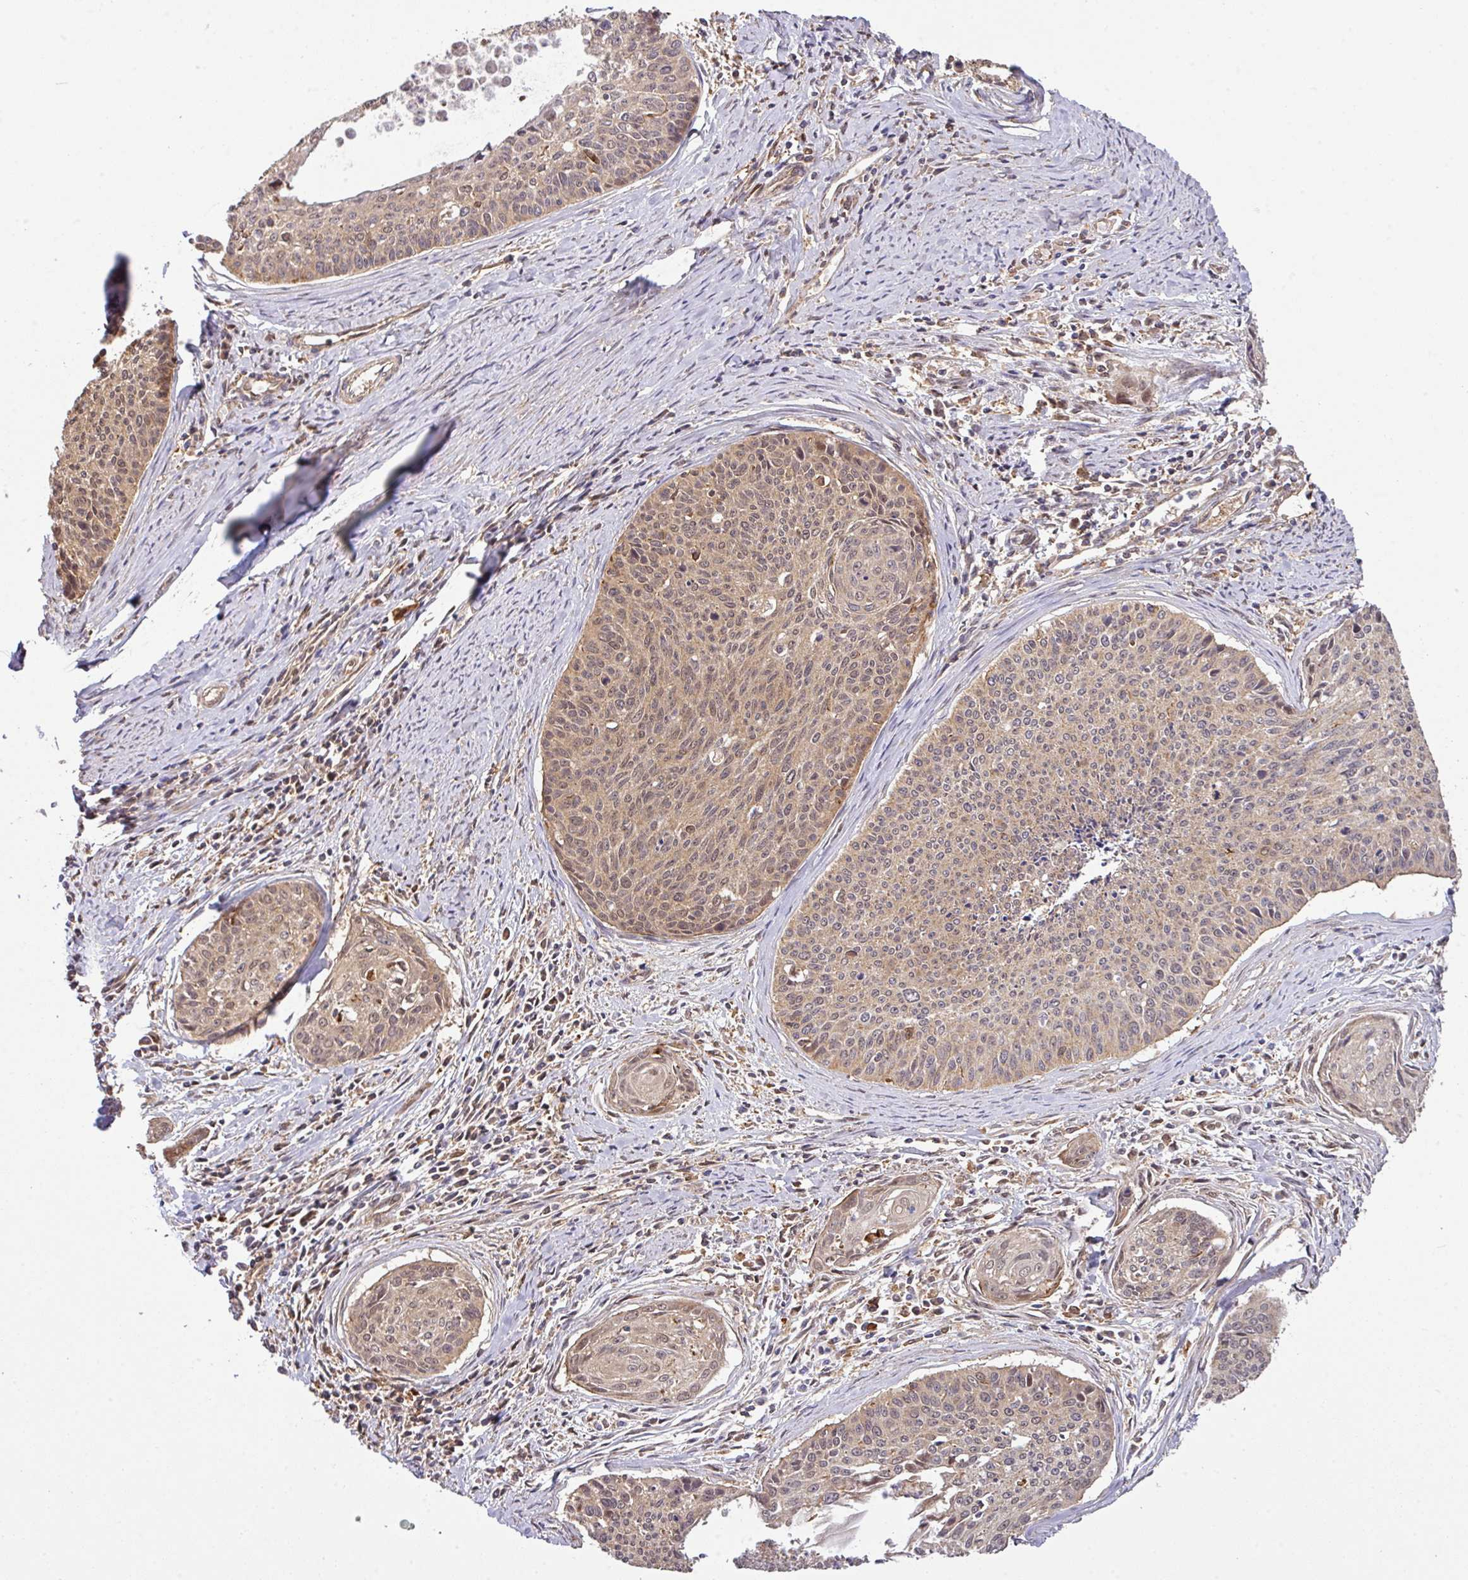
{"staining": {"intensity": "moderate", "quantity": "25%-75%", "location": "cytoplasmic/membranous,nuclear"}, "tissue": "cervical cancer", "cell_type": "Tumor cells", "image_type": "cancer", "snomed": [{"axis": "morphology", "description": "Squamous cell carcinoma, NOS"}, {"axis": "topography", "description": "Cervix"}], "caption": "Cervical squamous cell carcinoma stained with DAB (3,3'-diaminobenzidine) immunohistochemistry exhibits medium levels of moderate cytoplasmic/membranous and nuclear positivity in about 25%-75% of tumor cells. (Stains: DAB in brown, nuclei in blue, Microscopy: brightfield microscopy at high magnification).", "gene": "ARPIN", "patient": {"sex": "female", "age": 55}}